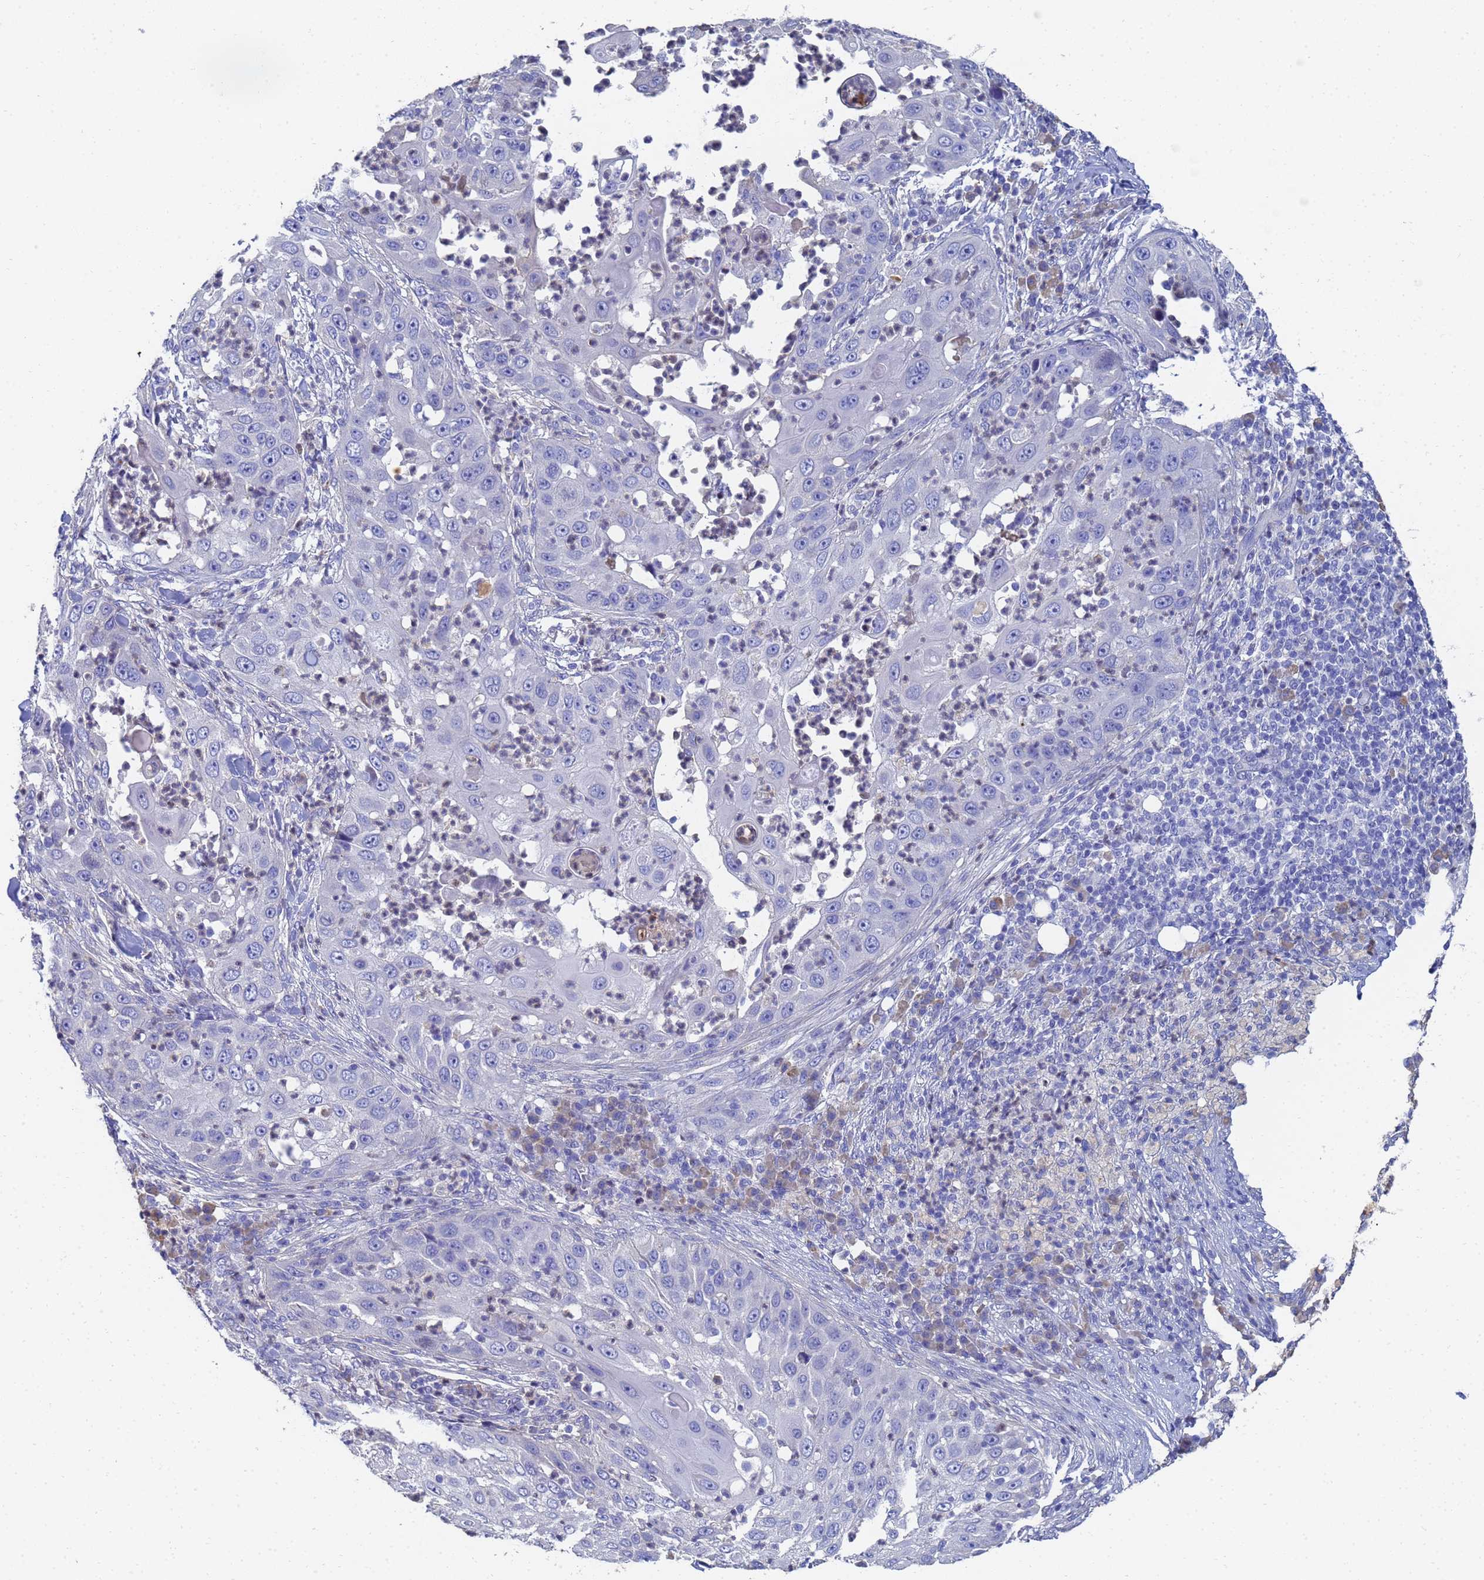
{"staining": {"intensity": "negative", "quantity": "none", "location": "none"}, "tissue": "skin cancer", "cell_type": "Tumor cells", "image_type": "cancer", "snomed": [{"axis": "morphology", "description": "Squamous cell carcinoma, NOS"}, {"axis": "topography", "description": "Skin"}], "caption": "Image shows no significant protein positivity in tumor cells of skin cancer (squamous cell carcinoma).", "gene": "LBX2", "patient": {"sex": "female", "age": 44}}